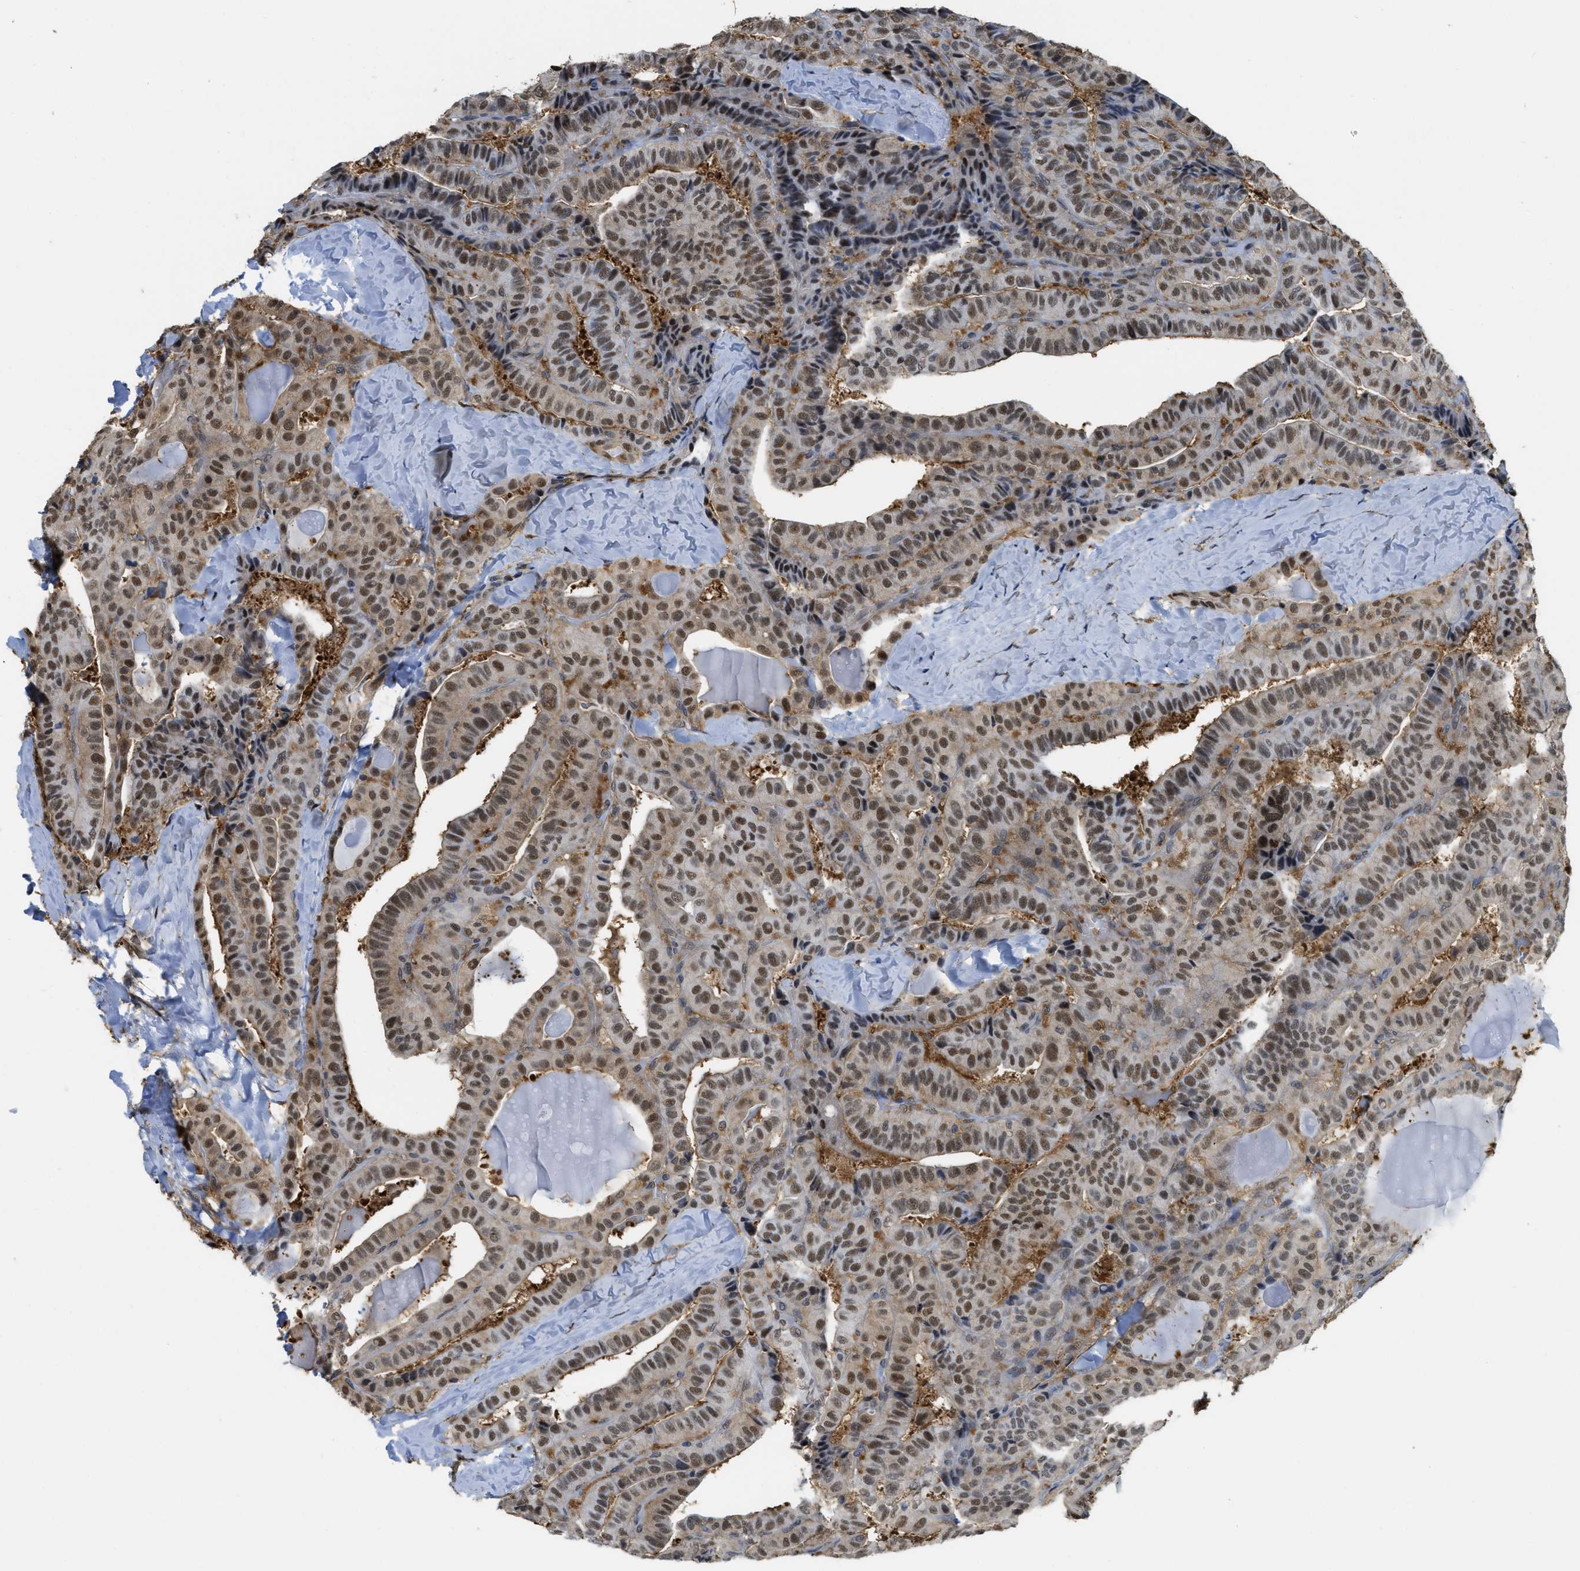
{"staining": {"intensity": "moderate", "quantity": ">75%", "location": "nuclear"}, "tissue": "thyroid cancer", "cell_type": "Tumor cells", "image_type": "cancer", "snomed": [{"axis": "morphology", "description": "Papillary adenocarcinoma, NOS"}, {"axis": "topography", "description": "Thyroid gland"}], "caption": "Thyroid cancer stained with a brown dye displays moderate nuclear positive positivity in about >75% of tumor cells.", "gene": "PSMC5", "patient": {"sex": "male", "age": 77}}